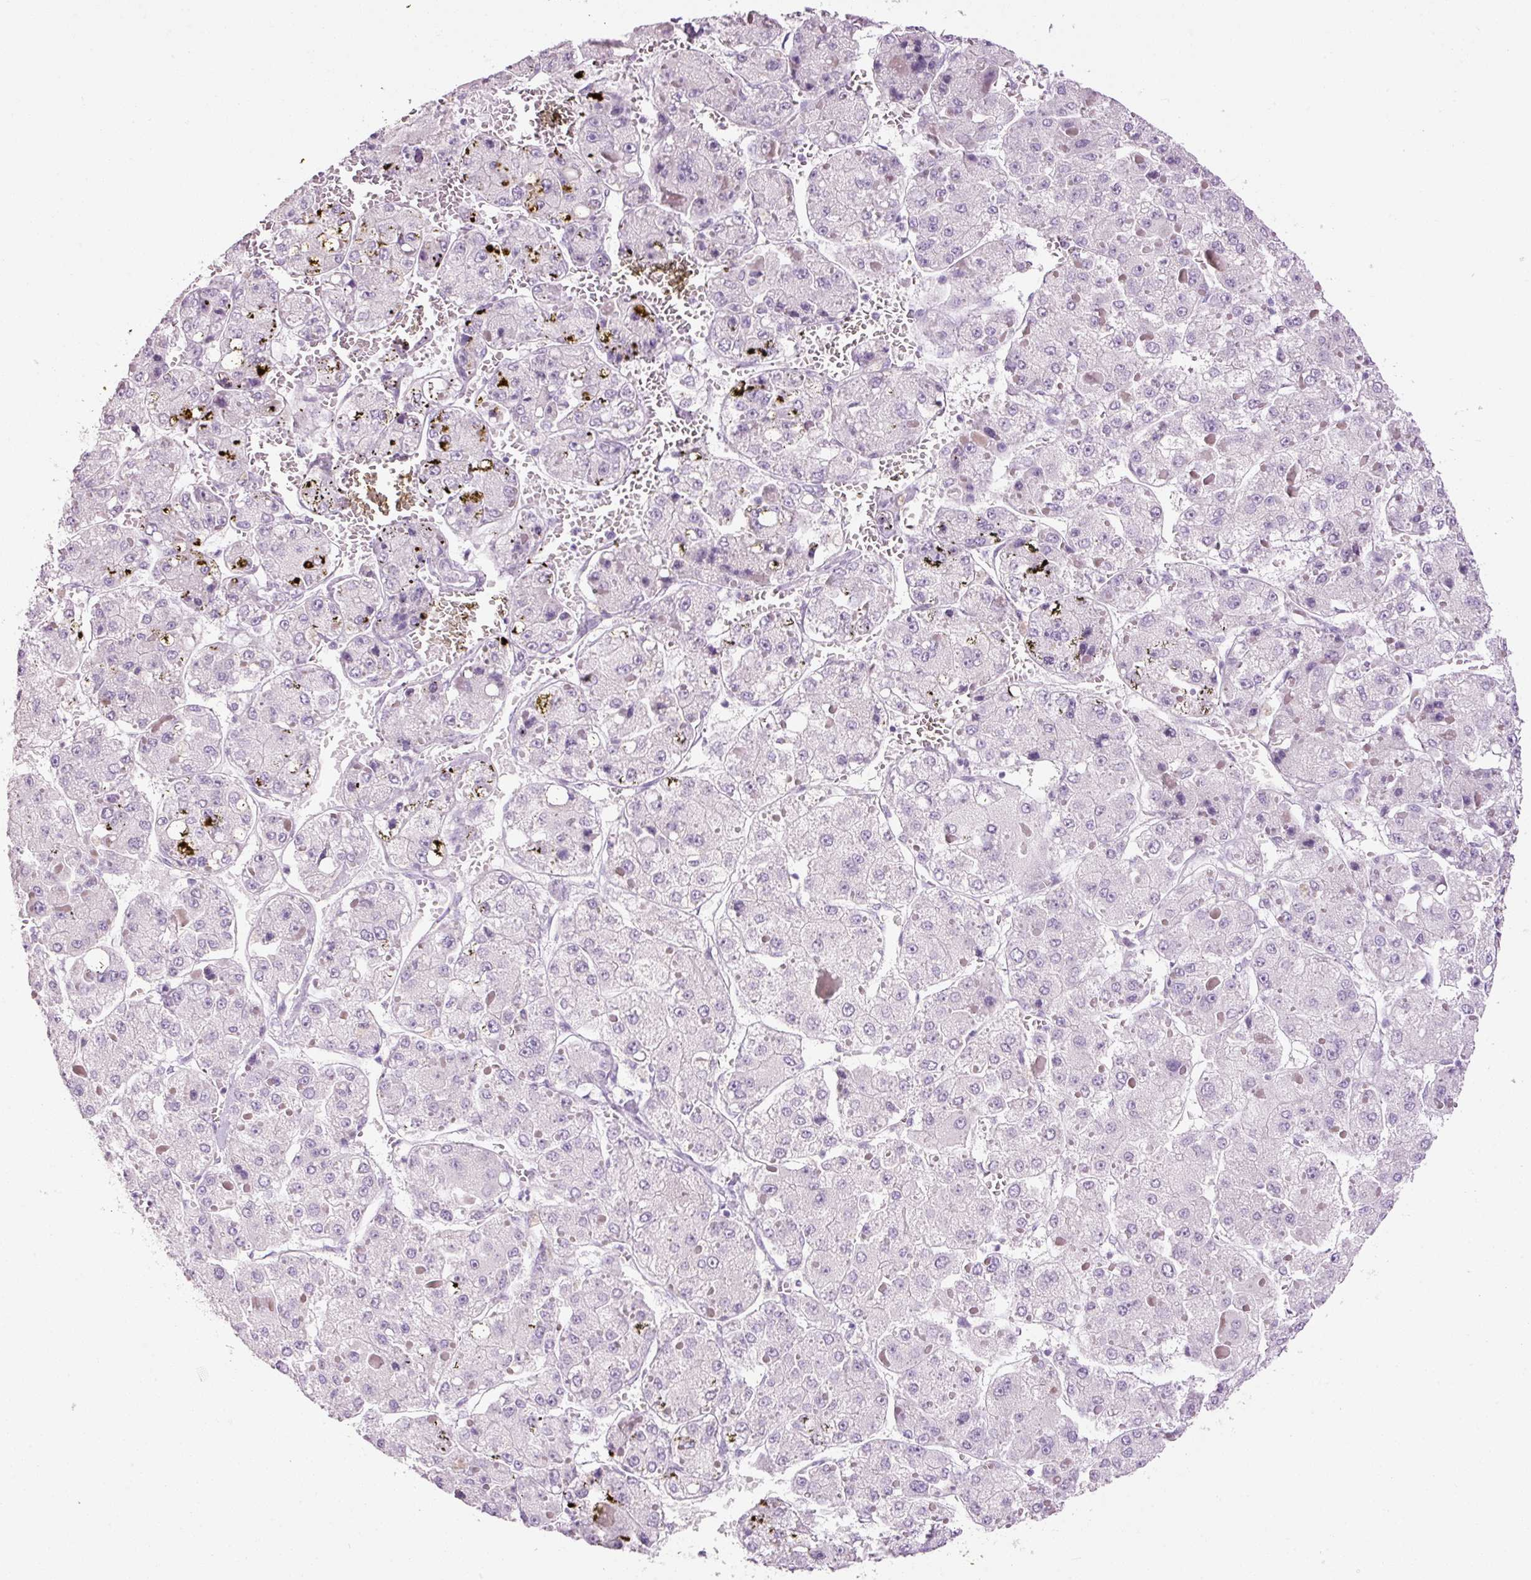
{"staining": {"intensity": "negative", "quantity": "none", "location": "none"}, "tissue": "liver cancer", "cell_type": "Tumor cells", "image_type": "cancer", "snomed": [{"axis": "morphology", "description": "Carcinoma, Hepatocellular, NOS"}, {"axis": "topography", "description": "Liver"}], "caption": "Liver cancer was stained to show a protein in brown. There is no significant expression in tumor cells.", "gene": "ANKRD20A1", "patient": {"sex": "female", "age": 73}}